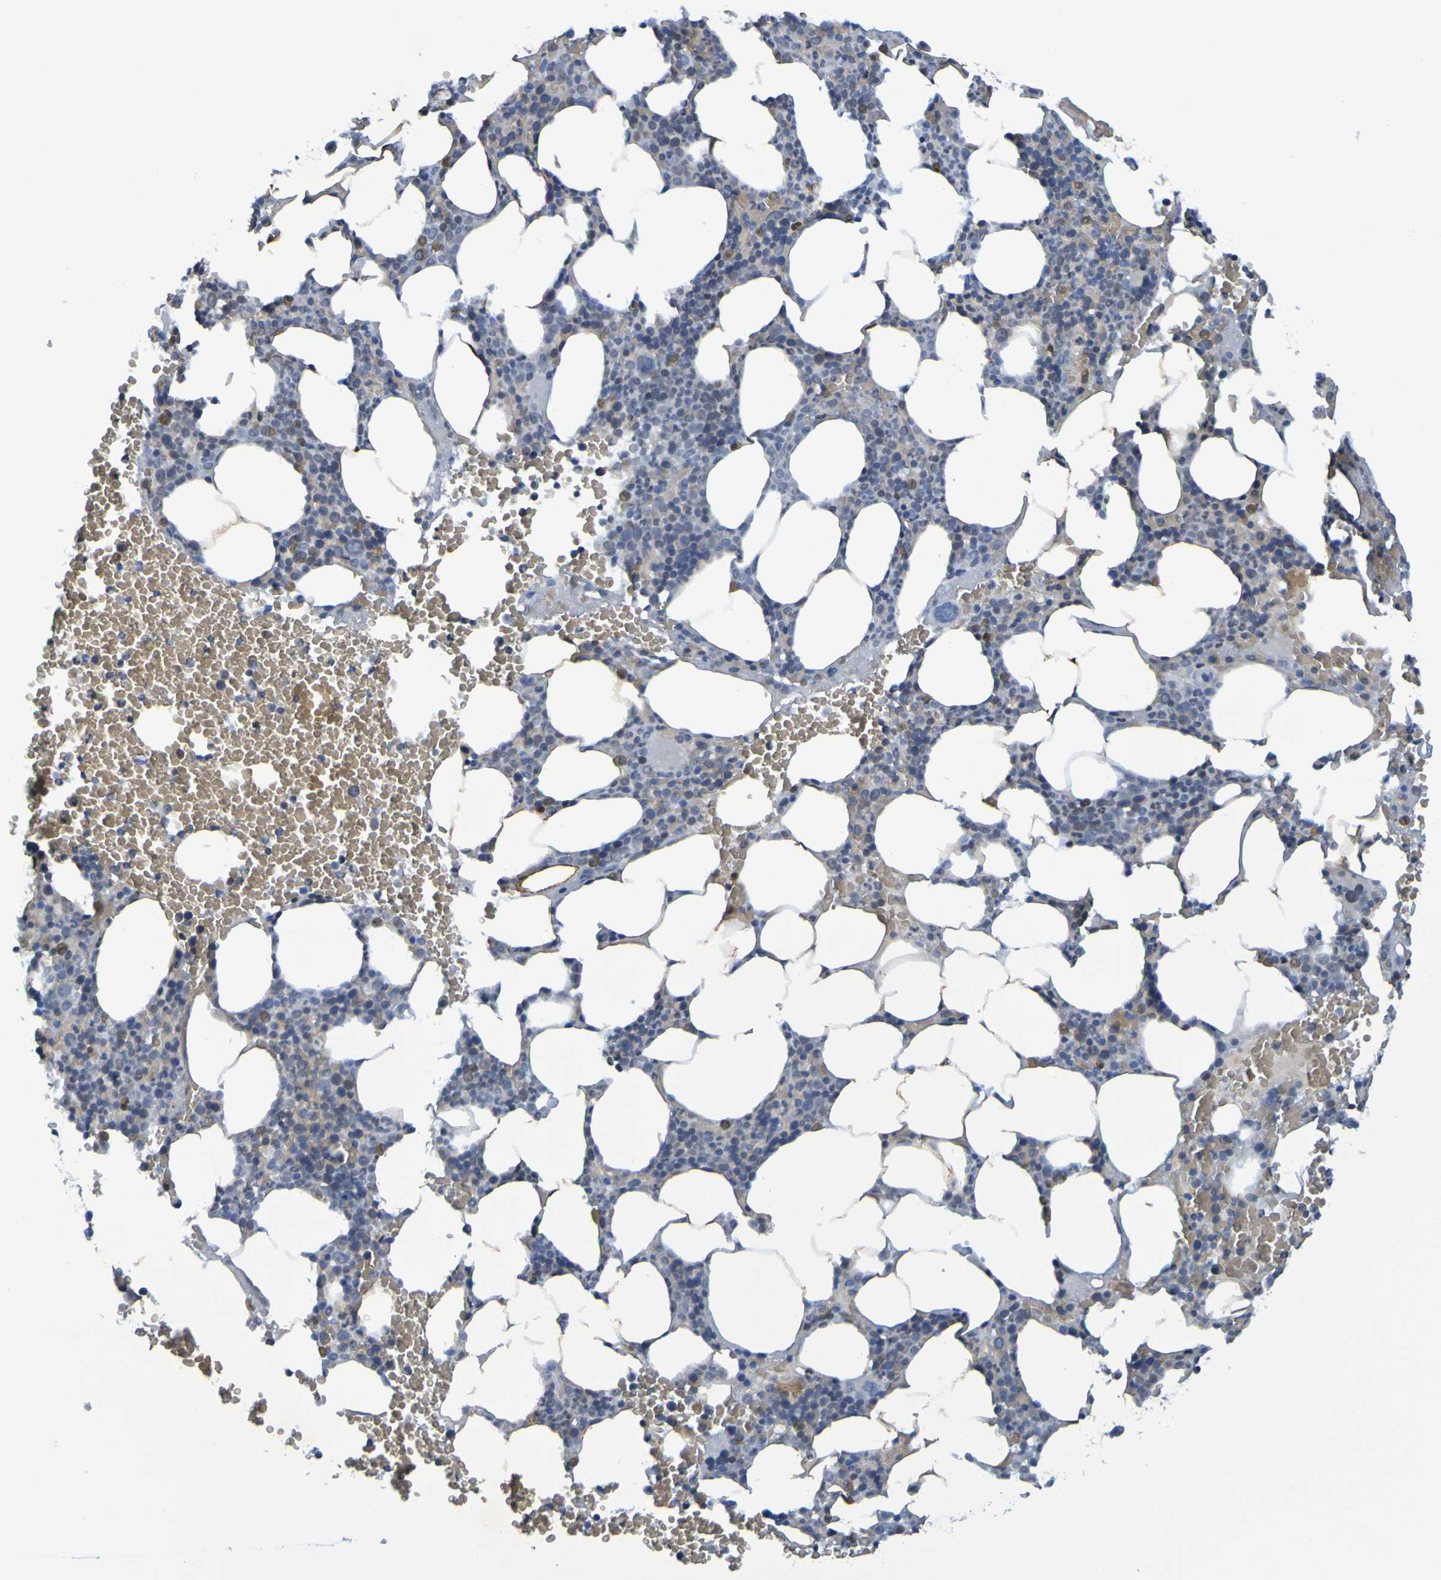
{"staining": {"intensity": "negative", "quantity": "none", "location": "none"}, "tissue": "bone marrow", "cell_type": "Hematopoietic cells", "image_type": "normal", "snomed": [{"axis": "morphology", "description": "Normal tissue, NOS"}, {"axis": "morphology", "description": "Inflammation, NOS"}, {"axis": "topography", "description": "Bone marrow"}], "caption": "A high-resolution micrograph shows IHC staining of unremarkable bone marrow, which reveals no significant positivity in hematopoietic cells. (DAB (3,3'-diaminobenzidine) immunohistochemistry (IHC), high magnification).", "gene": "USP36", "patient": {"sex": "female", "age": 70}}